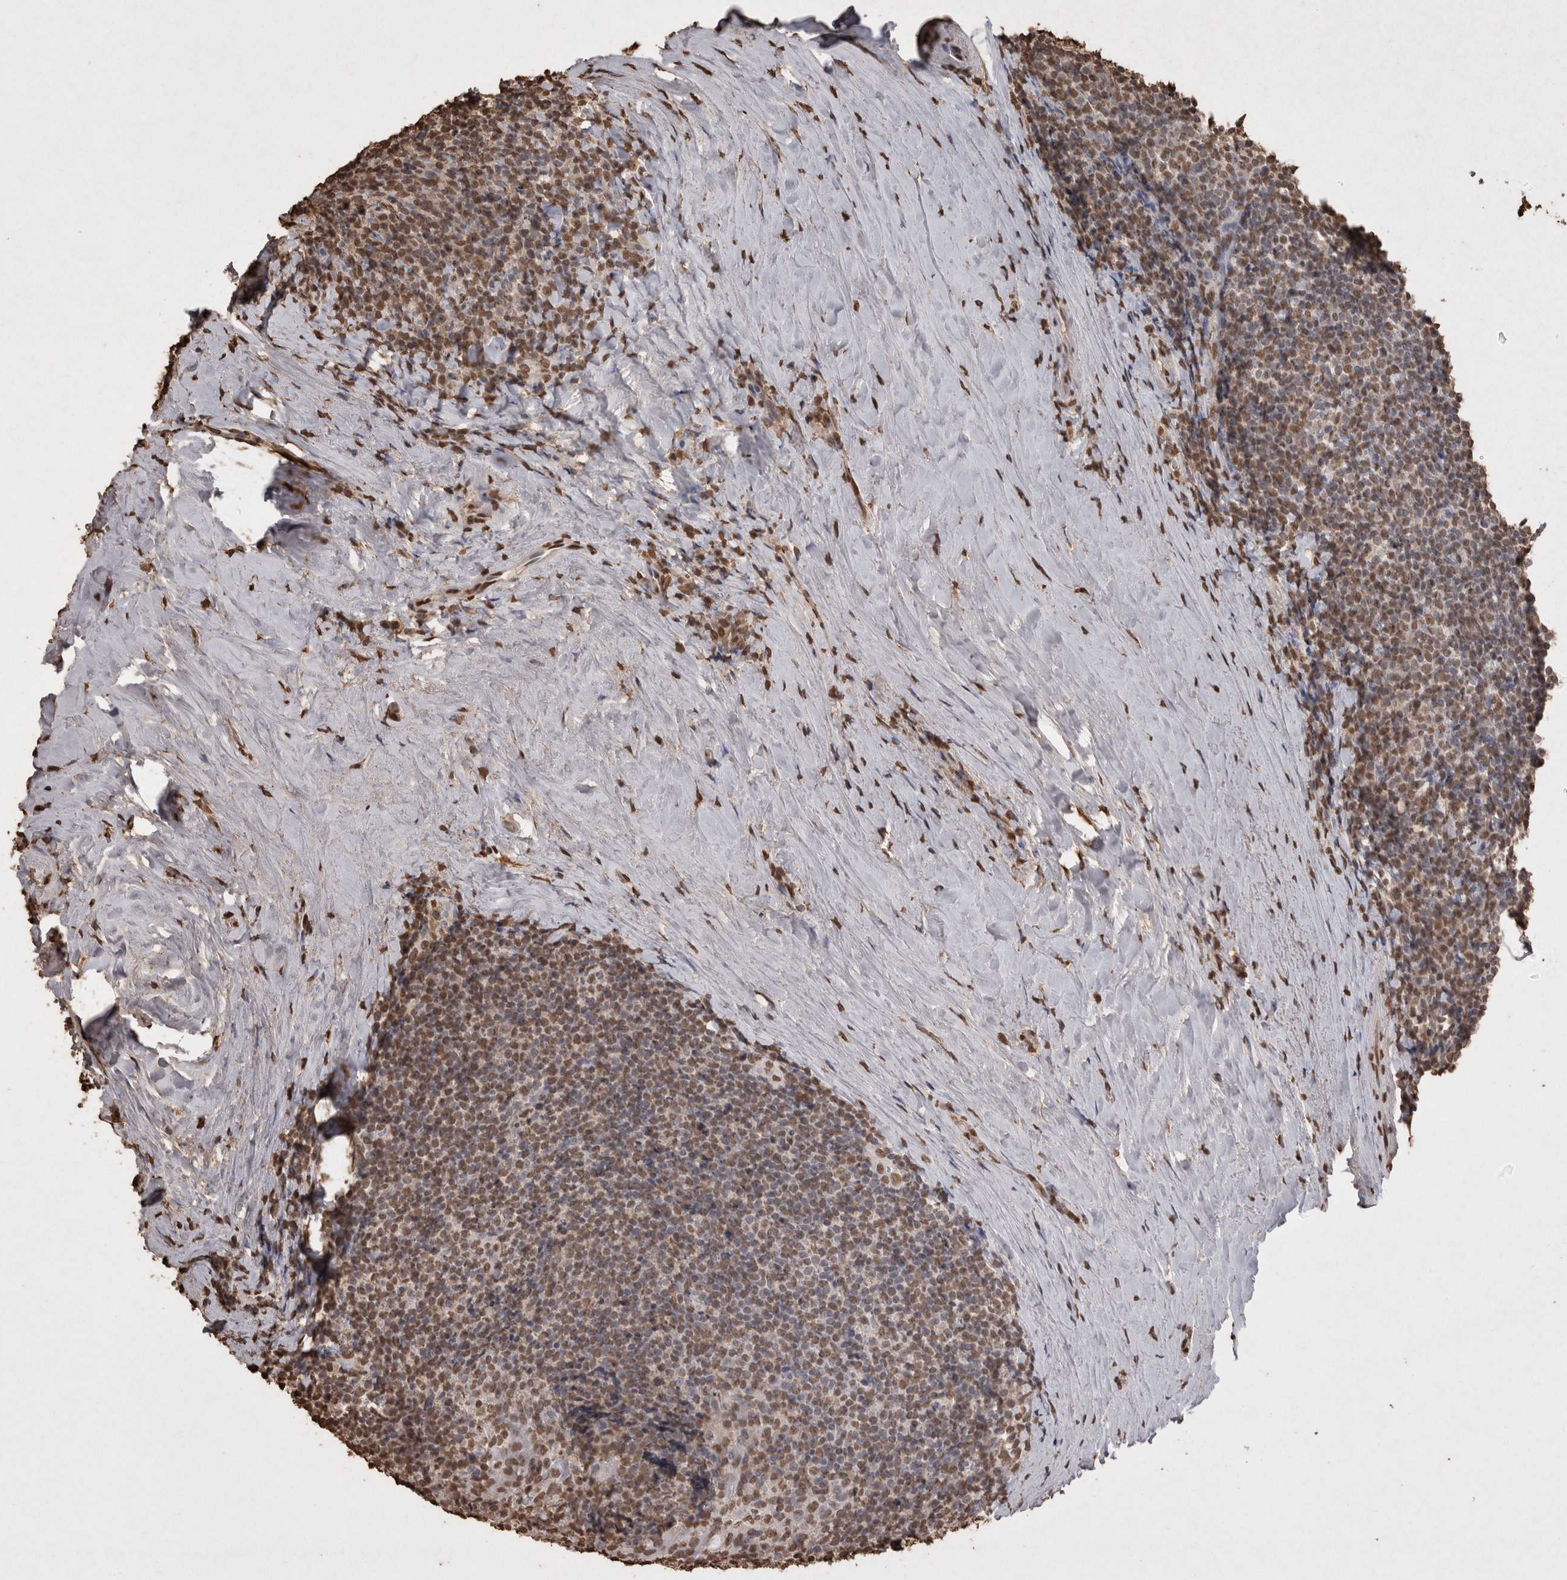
{"staining": {"intensity": "moderate", "quantity": ">75%", "location": "nuclear"}, "tissue": "tonsil", "cell_type": "Germinal center cells", "image_type": "normal", "snomed": [{"axis": "morphology", "description": "Normal tissue, NOS"}, {"axis": "topography", "description": "Tonsil"}], "caption": "The micrograph shows a brown stain indicating the presence of a protein in the nuclear of germinal center cells in tonsil.", "gene": "POU5F1", "patient": {"sex": "male", "age": 37}}